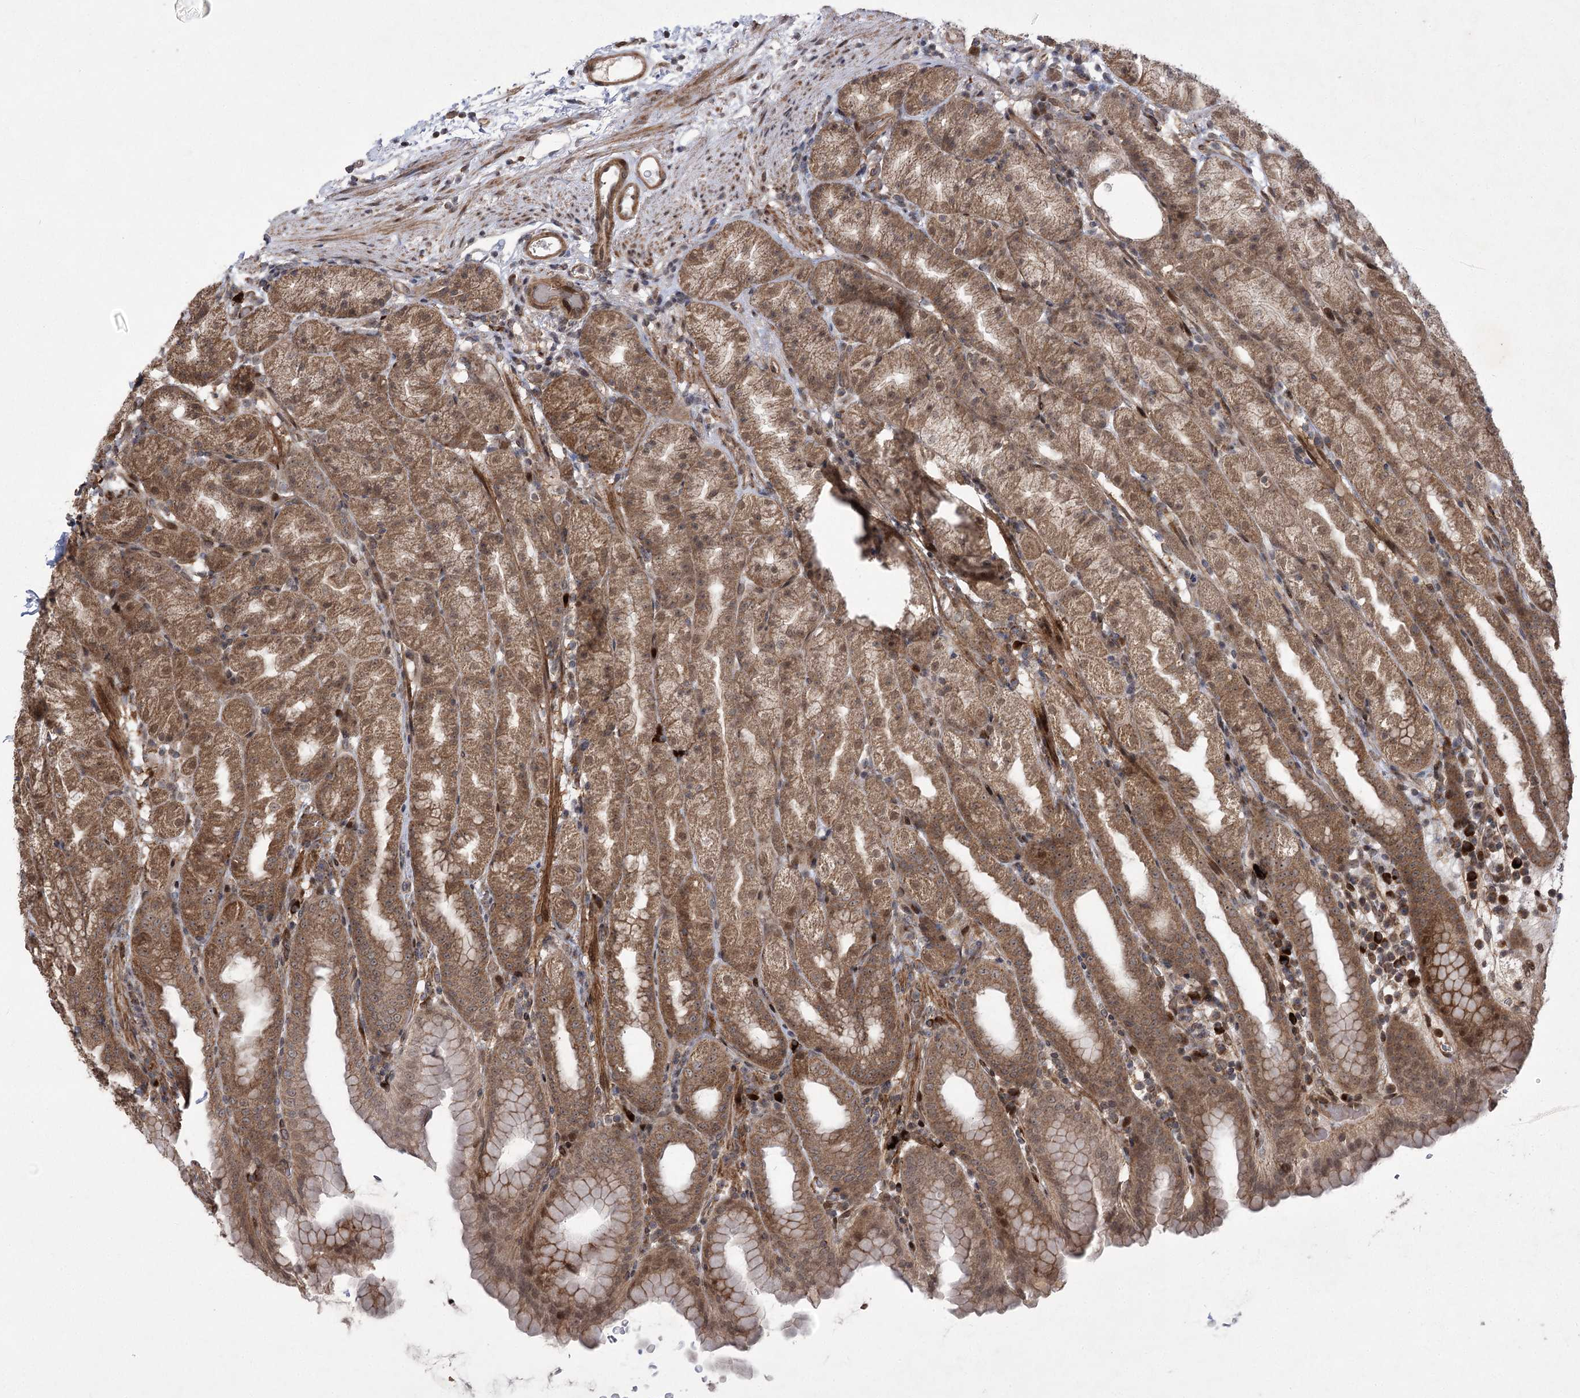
{"staining": {"intensity": "moderate", "quantity": ">75%", "location": "cytoplasmic/membranous"}, "tissue": "stomach", "cell_type": "Glandular cells", "image_type": "normal", "snomed": [{"axis": "morphology", "description": "Normal tissue, NOS"}, {"axis": "topography", "description": "Stomach, upper"}], "caption": "Immunohistochemistry (IHC) of benign human stomach exhibits medium levels of moderate cytoplasmic/membranous staining in approximately >75% of glandular cells. Using DAB (brown) and hematoxylin (blue) stains, captured at high magnification using brightfield microscopy.", "gene": "TENM2", "patient": {"sex": "male", "age": 68}}